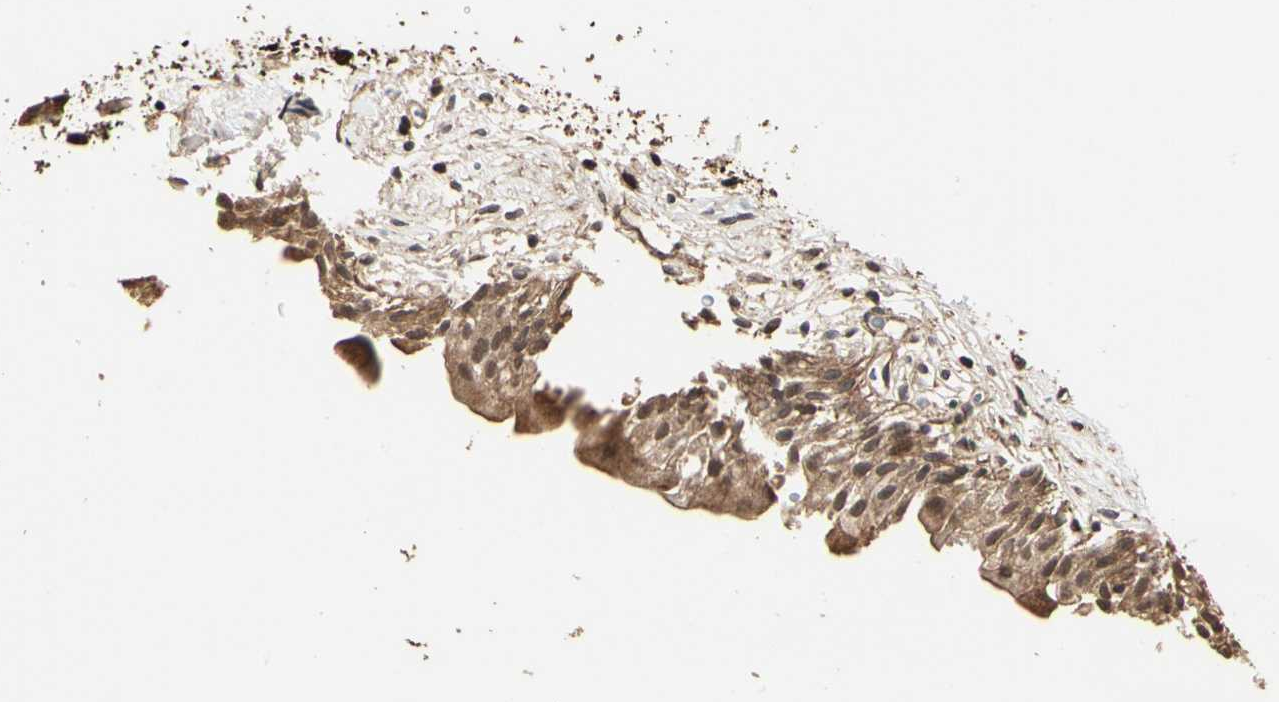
{"staining": {"intensity": "moderate", "quantity": ">75%", "location": "cytoplasmic/membranous"}, "tissue": "urinary bladder", "cell_type": "Urothelial cells", "image_type": "normal", "snomed": [{"axis": "morphology", "description": "Normal tissue, NOS"}, {"axis": "topography", "description": "Urinary bladder"}], "caption": "Urinary bladder stained for a protein reveals moderate cytoplasmic/membranous positivity in urothelial cells. The protein of interest is shown in brown color, while the nuclei are stained blue.", "gene": "TAOK1", "patient": {"sex": "female", "age": 80}}